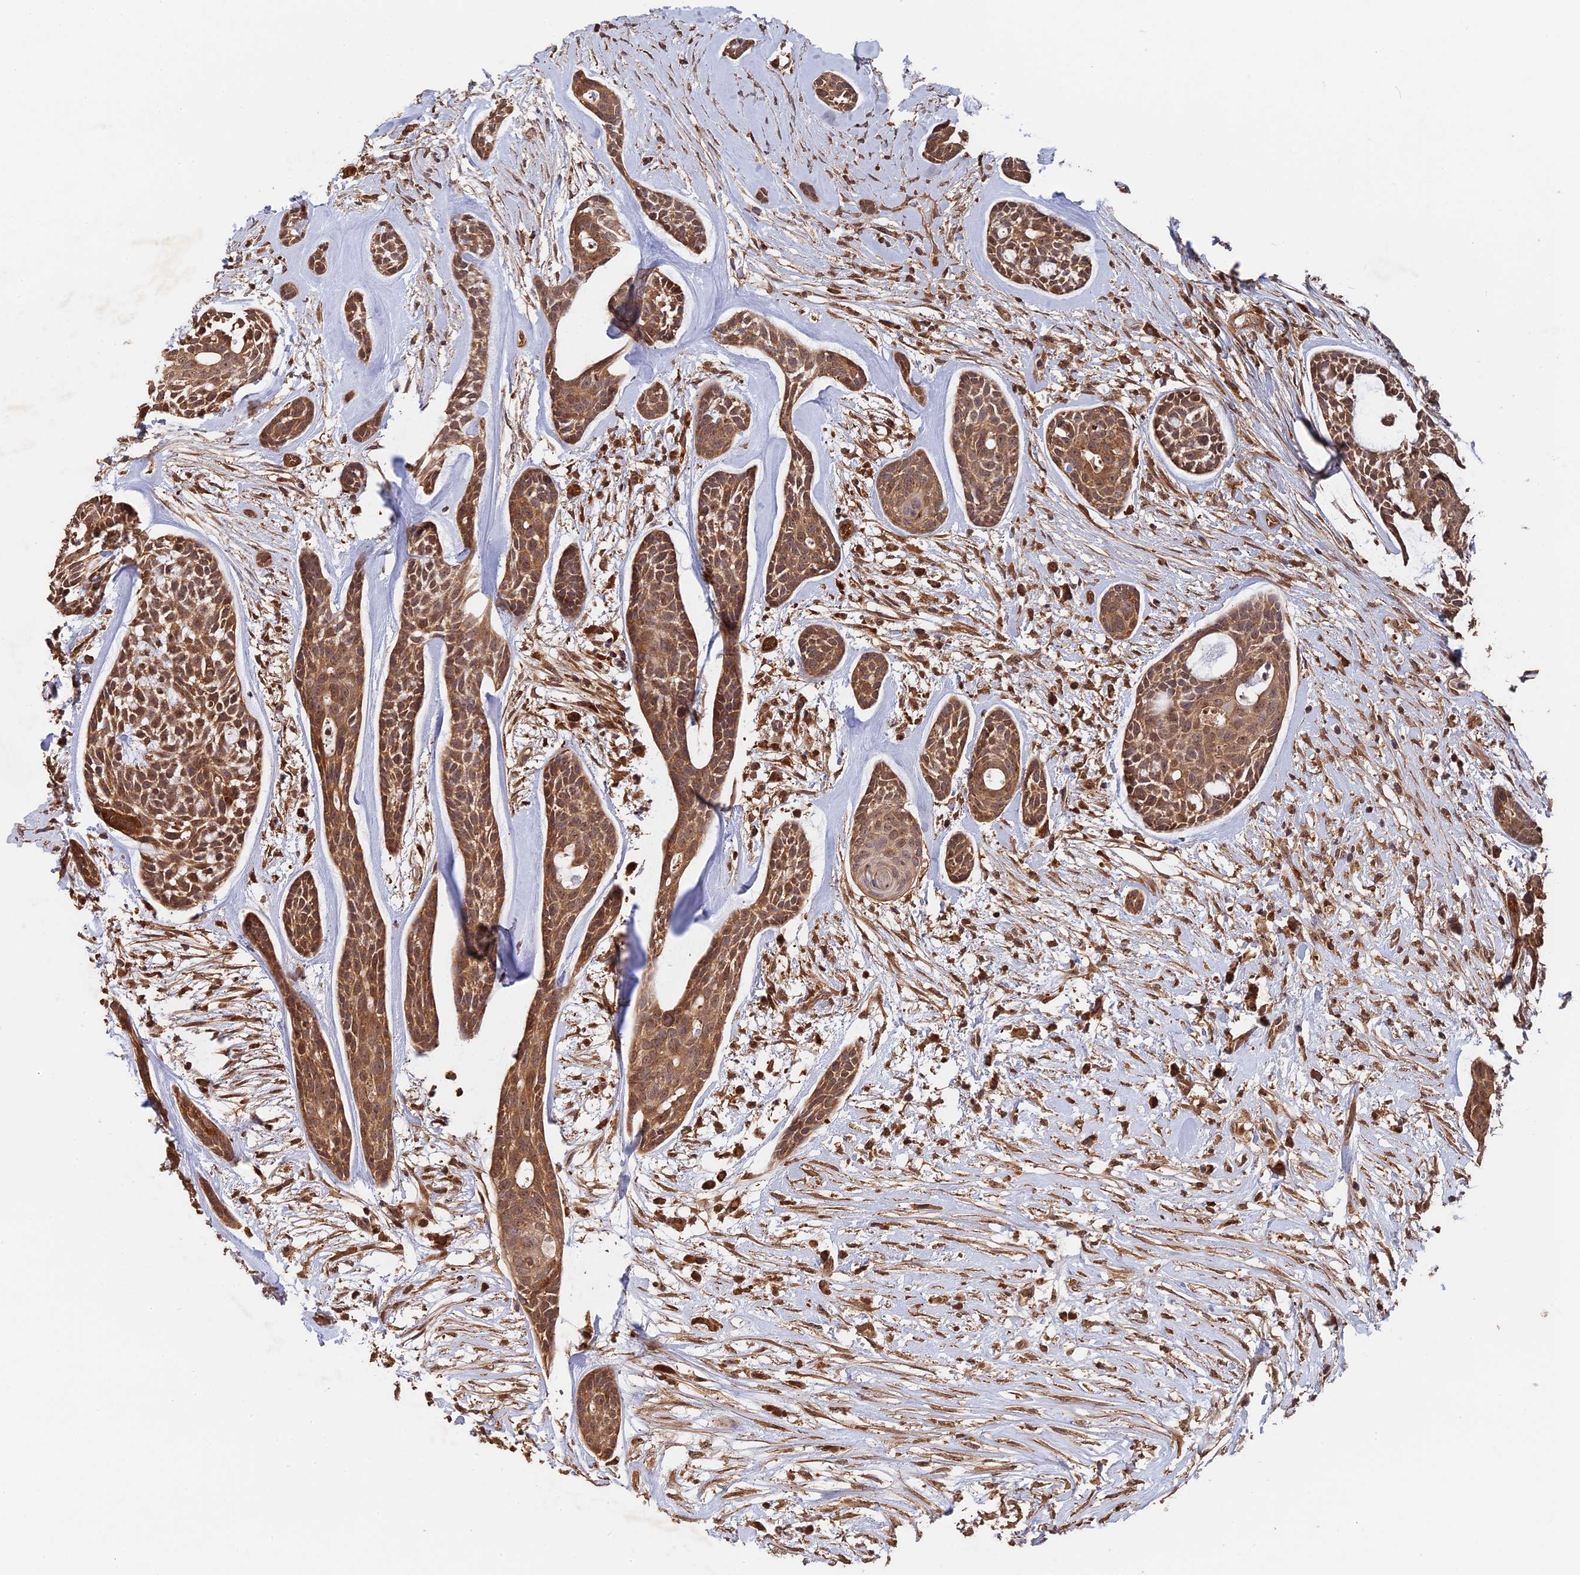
{"staining": {"intensity": "moderate", "quantity": ">75%", "location": "cytoplasmic/membranous"}, "tissue": "head and neck cancer", "cell_type": "Tumor cells", "image_type": "cancer", "snomed": [{"axis": "morphology", "description": "Adenocarcinoma, NOS"}, {"axis": "topography", "description": "Subcutis"}, {"axis": "topography", "description": "Head-Neck"}], "caption": "Head and neck adenocarcinoma tissue exhibits moderate cytoplasmic/membranous positivity in approximately >75% of tumor cells, visualized by immunohistochemistry. (Brightfield microscopy of DAB IHC at high magnification).", "gene": "SAC3D1", "patient": {"sex": "female", "age": 73}}